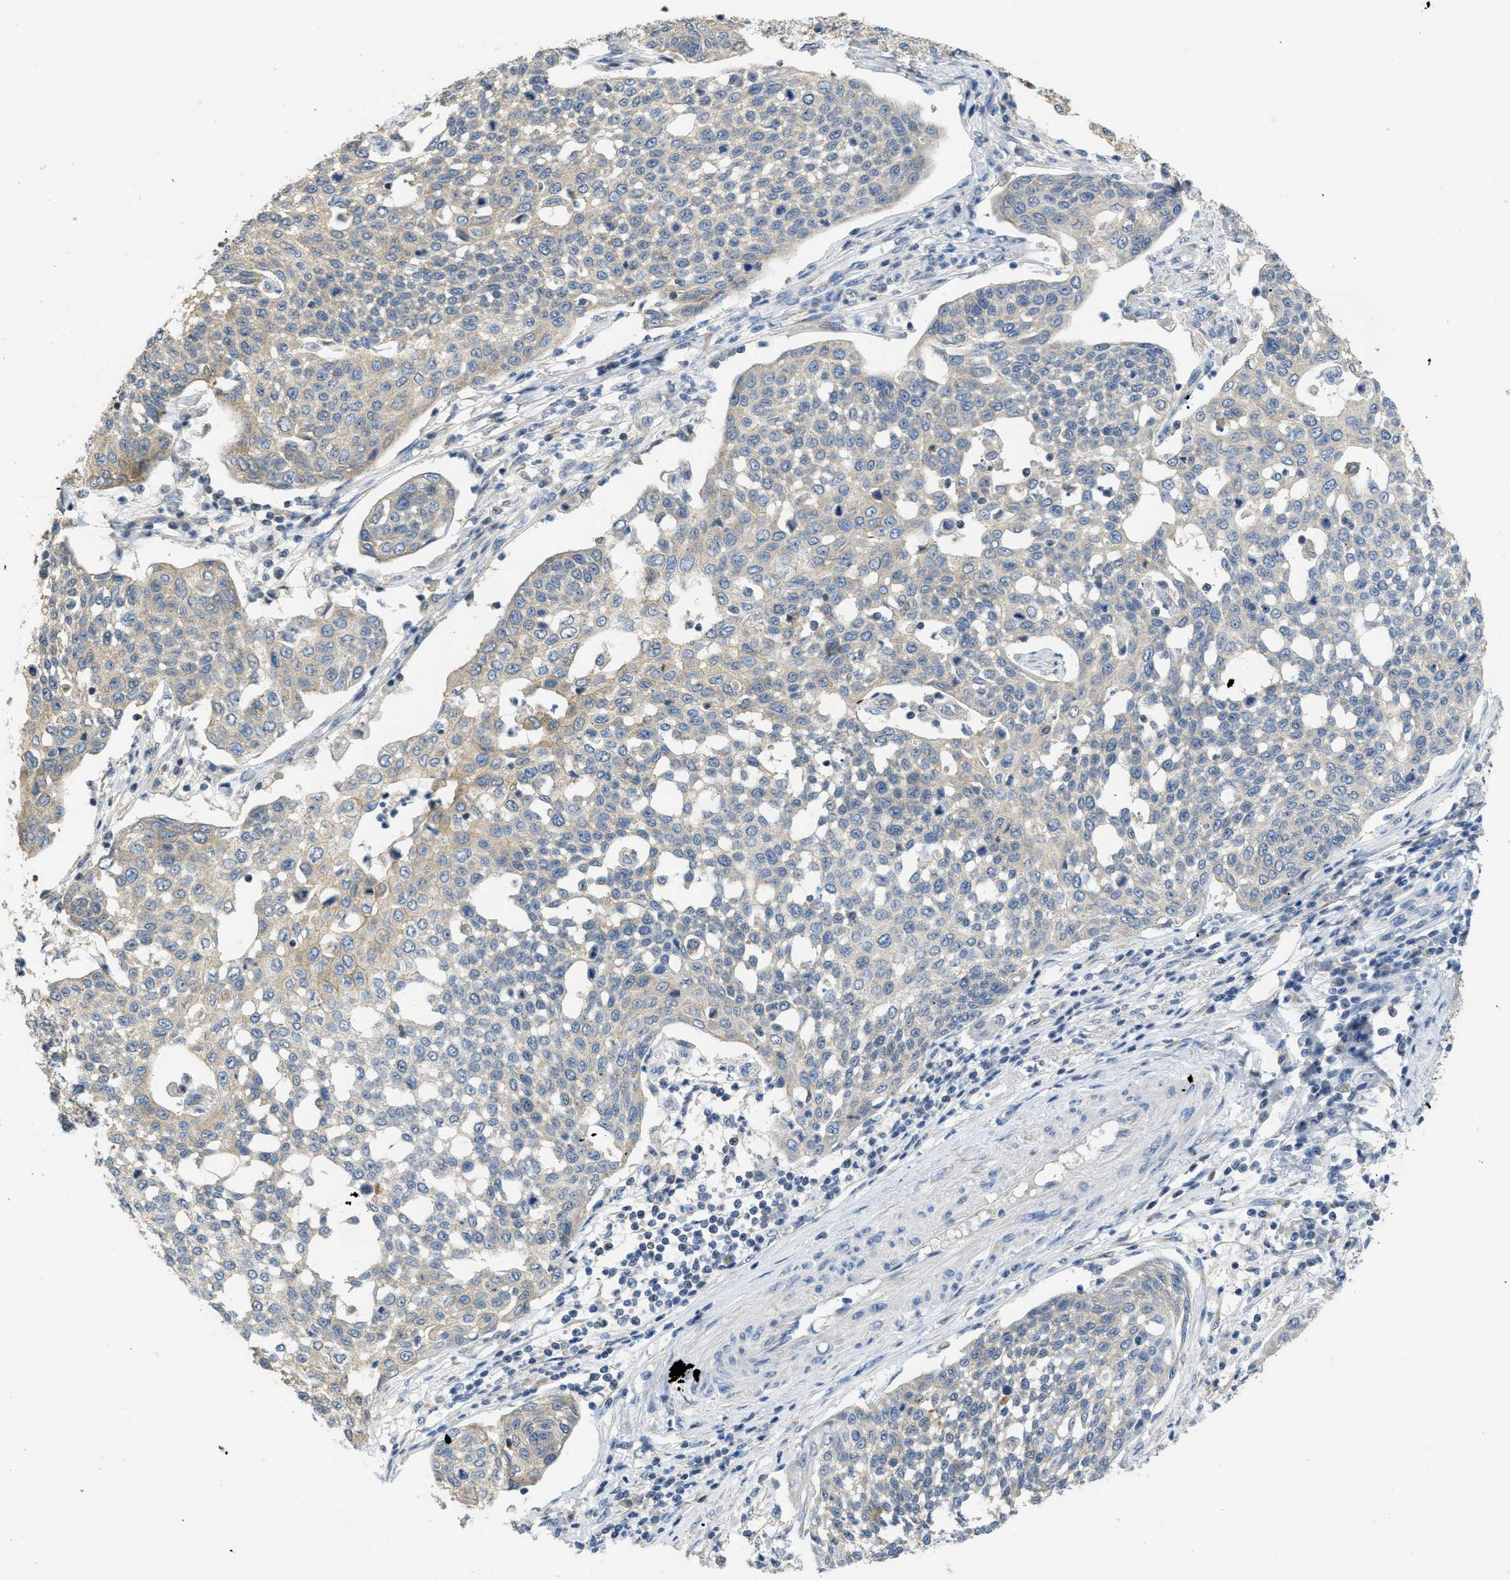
{"staining": {"intensity": "weak", "quantity": "<25%", "location": "cytoplasmic/membranous"}, "tissue": "cervical cancer", "cell_type": "Tumor cells", "image_type": "cancer", "snomed": [{"axis": "morphology", "description": "Squamous cell carcinoma, NOS"}, {"axis": "topography", "description": "Cervix"}], "caption": "This is an immunohistochemistry micrograph of human cervical squamous cell carcinoma. There is no staining in tumor cells.", "gene": "SFXN2", "patient": {"sex": "female", "age": 34}}